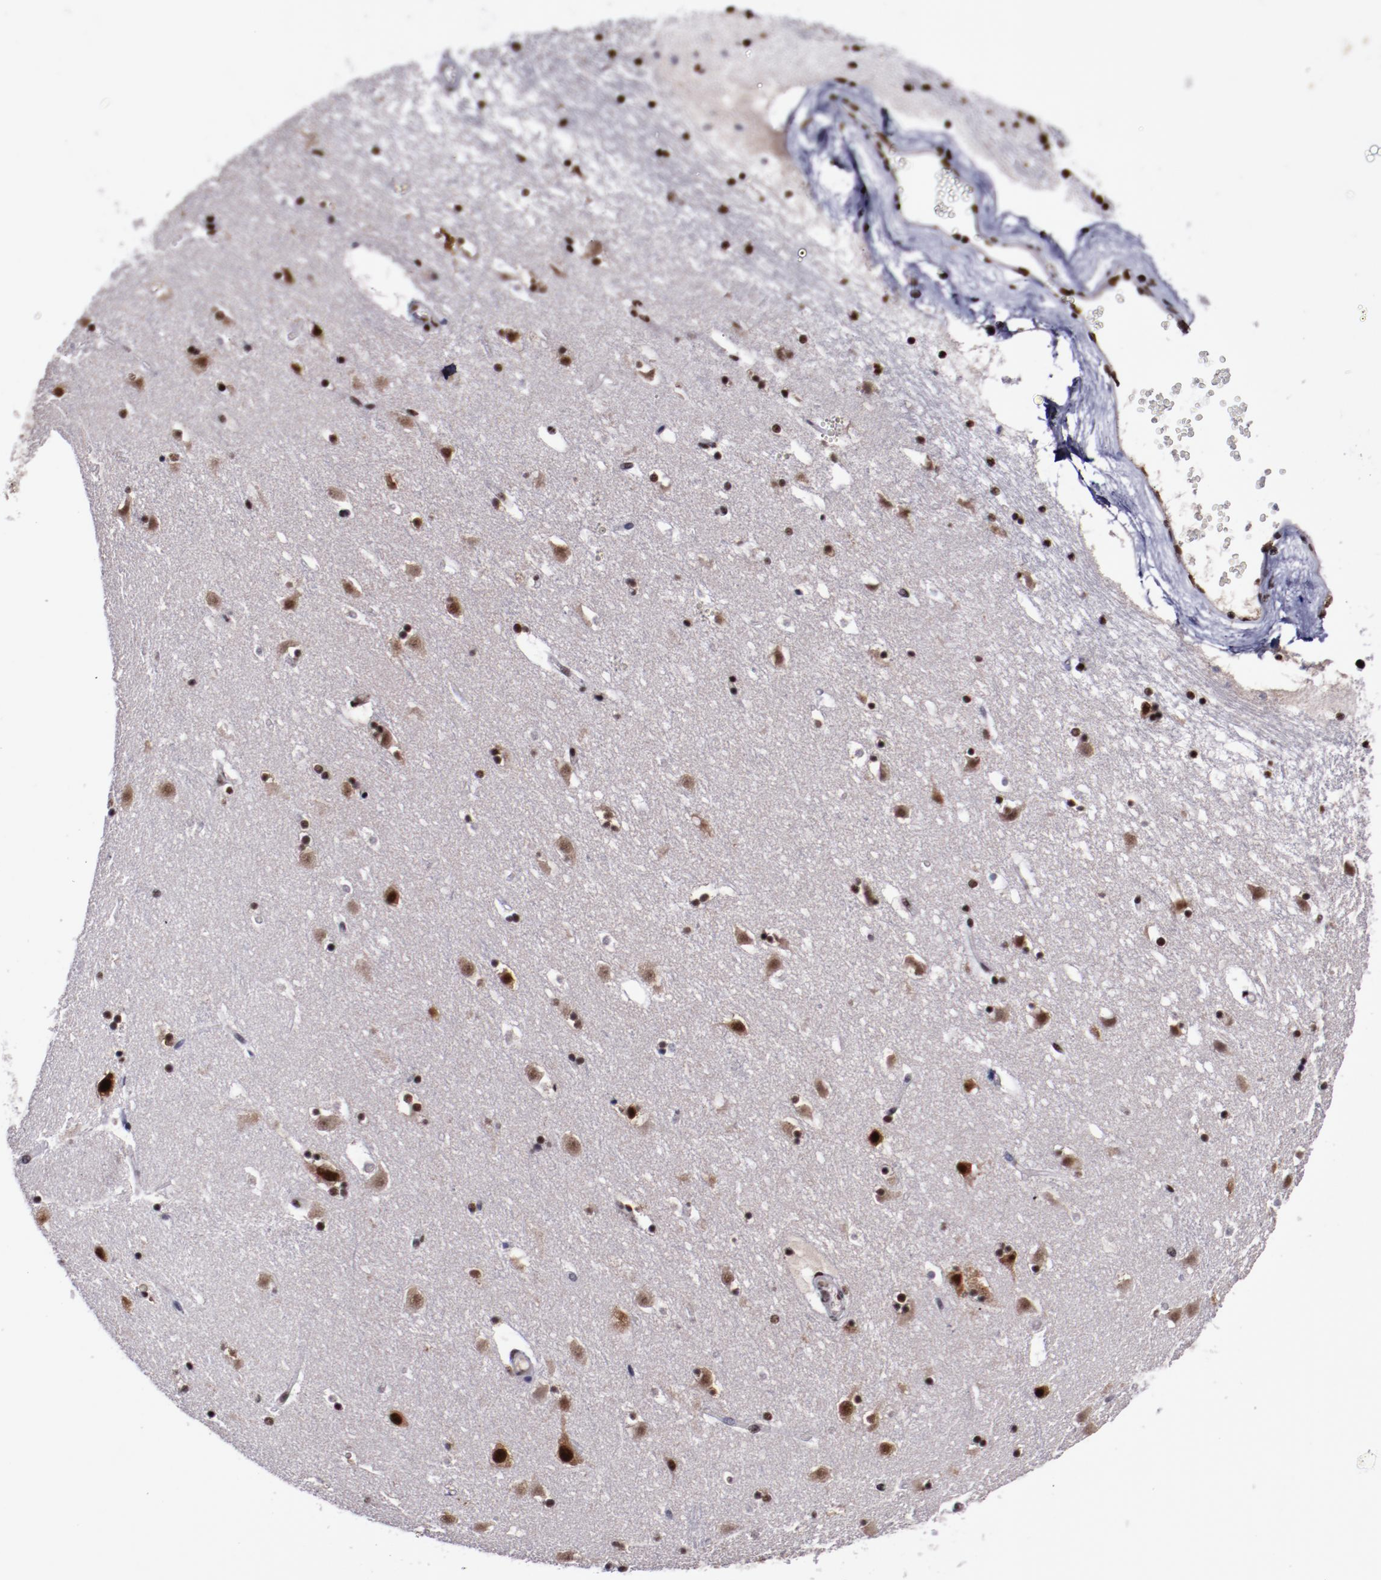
{"staining": {"intensity": "moderate", "quantity": "25%-75%", "location": "nuclear"}, "tissue": "caudate", "cell_type": "Glial cells", "image_type": "normal", "snomed": [{"axis": "morphology", "description": "Normal tissue, NOS"}, {"axis": "topography", "description": "Lateral ventricle wall"}], "caption": "Caudate was stained to show a protein in brown. There is medium levels of moderate nuclear expression in approximately 25%-75% of glial cells. (brown staining indicates protein expression, while blue staining denotes nuclei).", "gene": "ERH", "patient": {"sex": "male", "age": 45}}